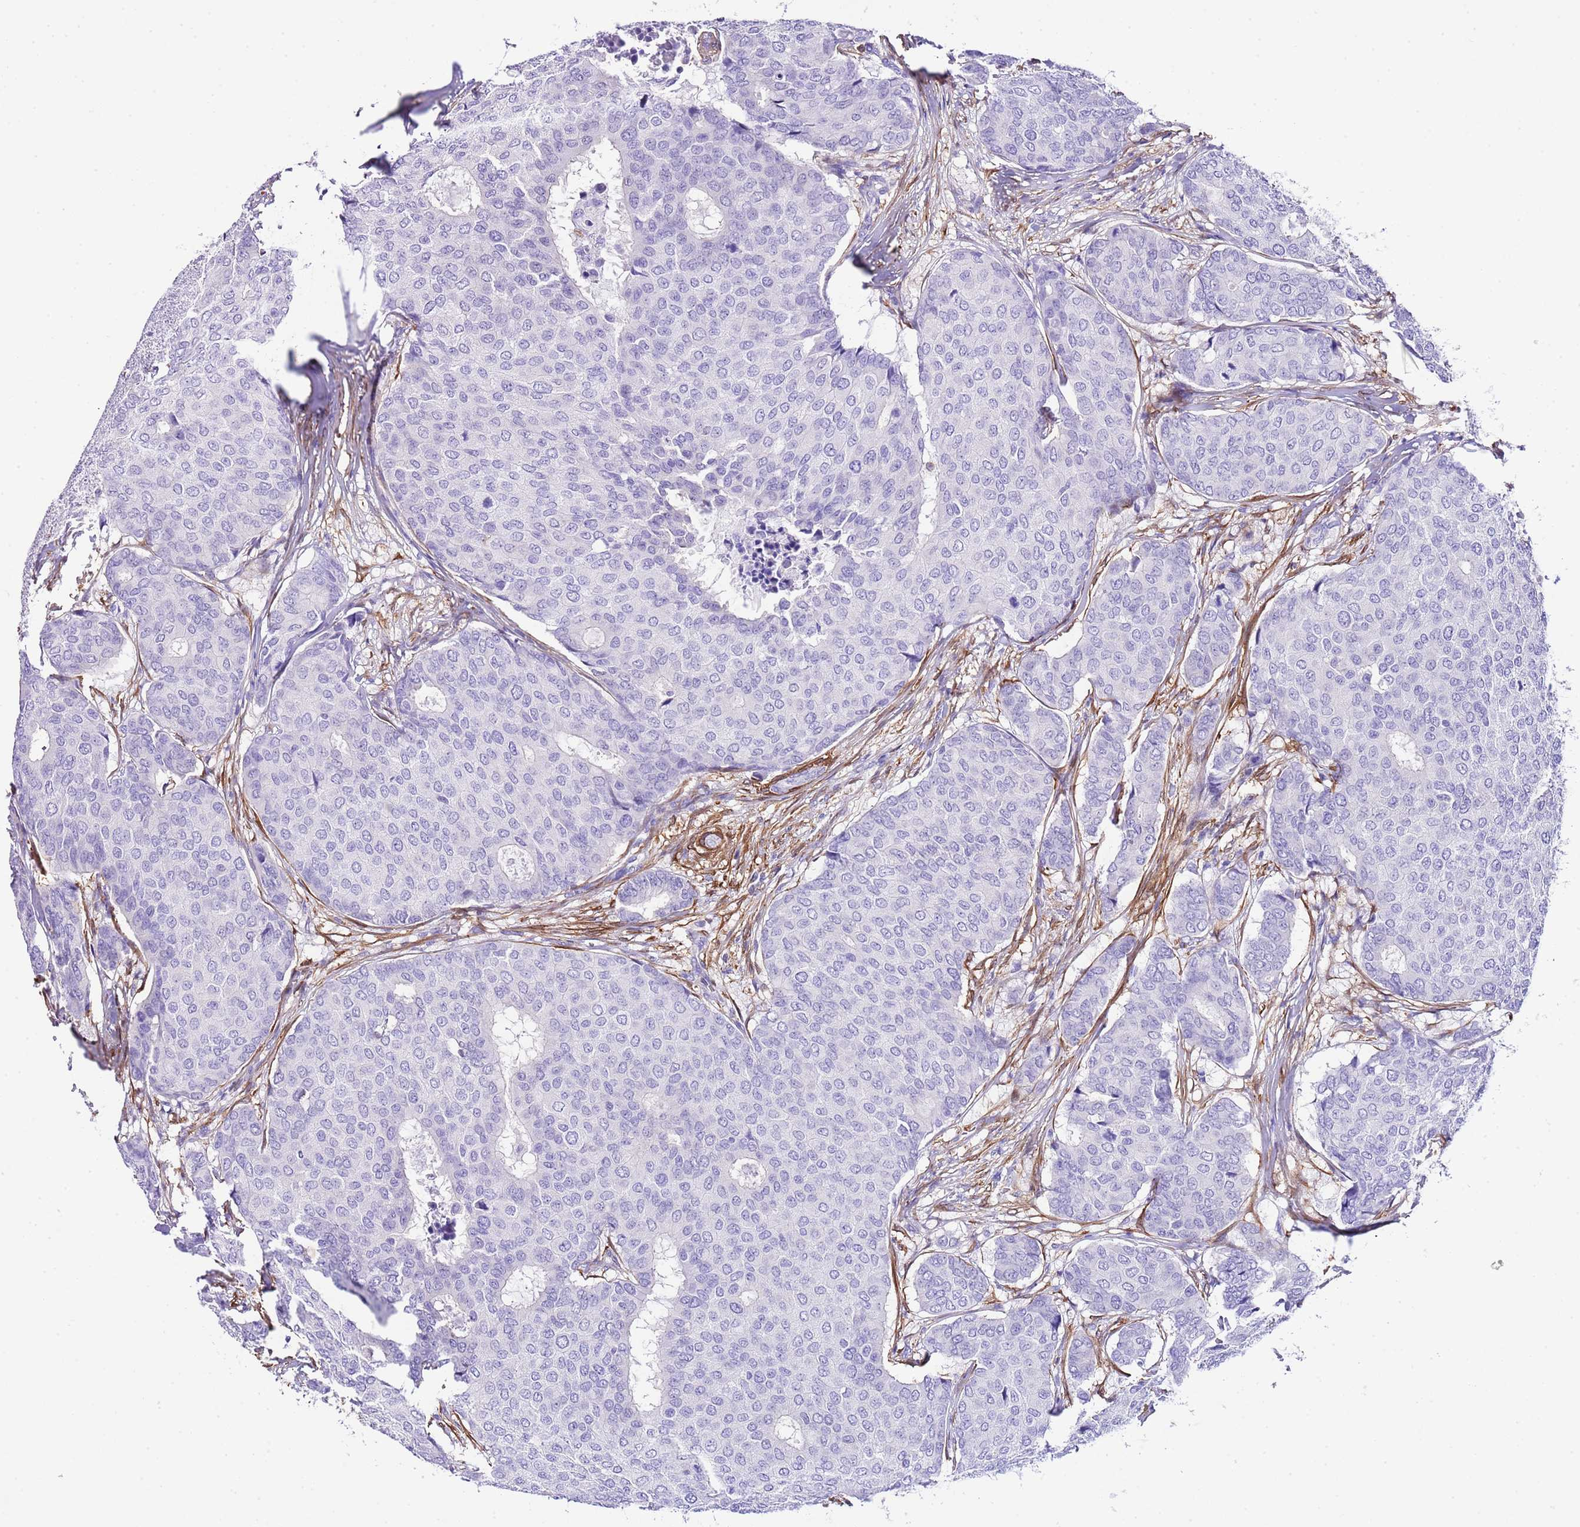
{"staining": {"intensity": "negative", "quantity": "none", "location": "none"}, "tissue": "breast cancer", "cell_type": "Tumor cells", "image_type": "cancer", "snomed": [{"axis": "morphology", "description": "Duct carcinoma"}, {"axis": "topography", "description": "Breast"}], "caption": "There is no significant positivity in tumor cells of breast cancer. (DAB (3,3'-diaminobenzidine) immunohistochemistry visualized using brightfield microscopy, high magnification).", "gene": "CNN2", "patient": {"sex": "female", "age": 75}}